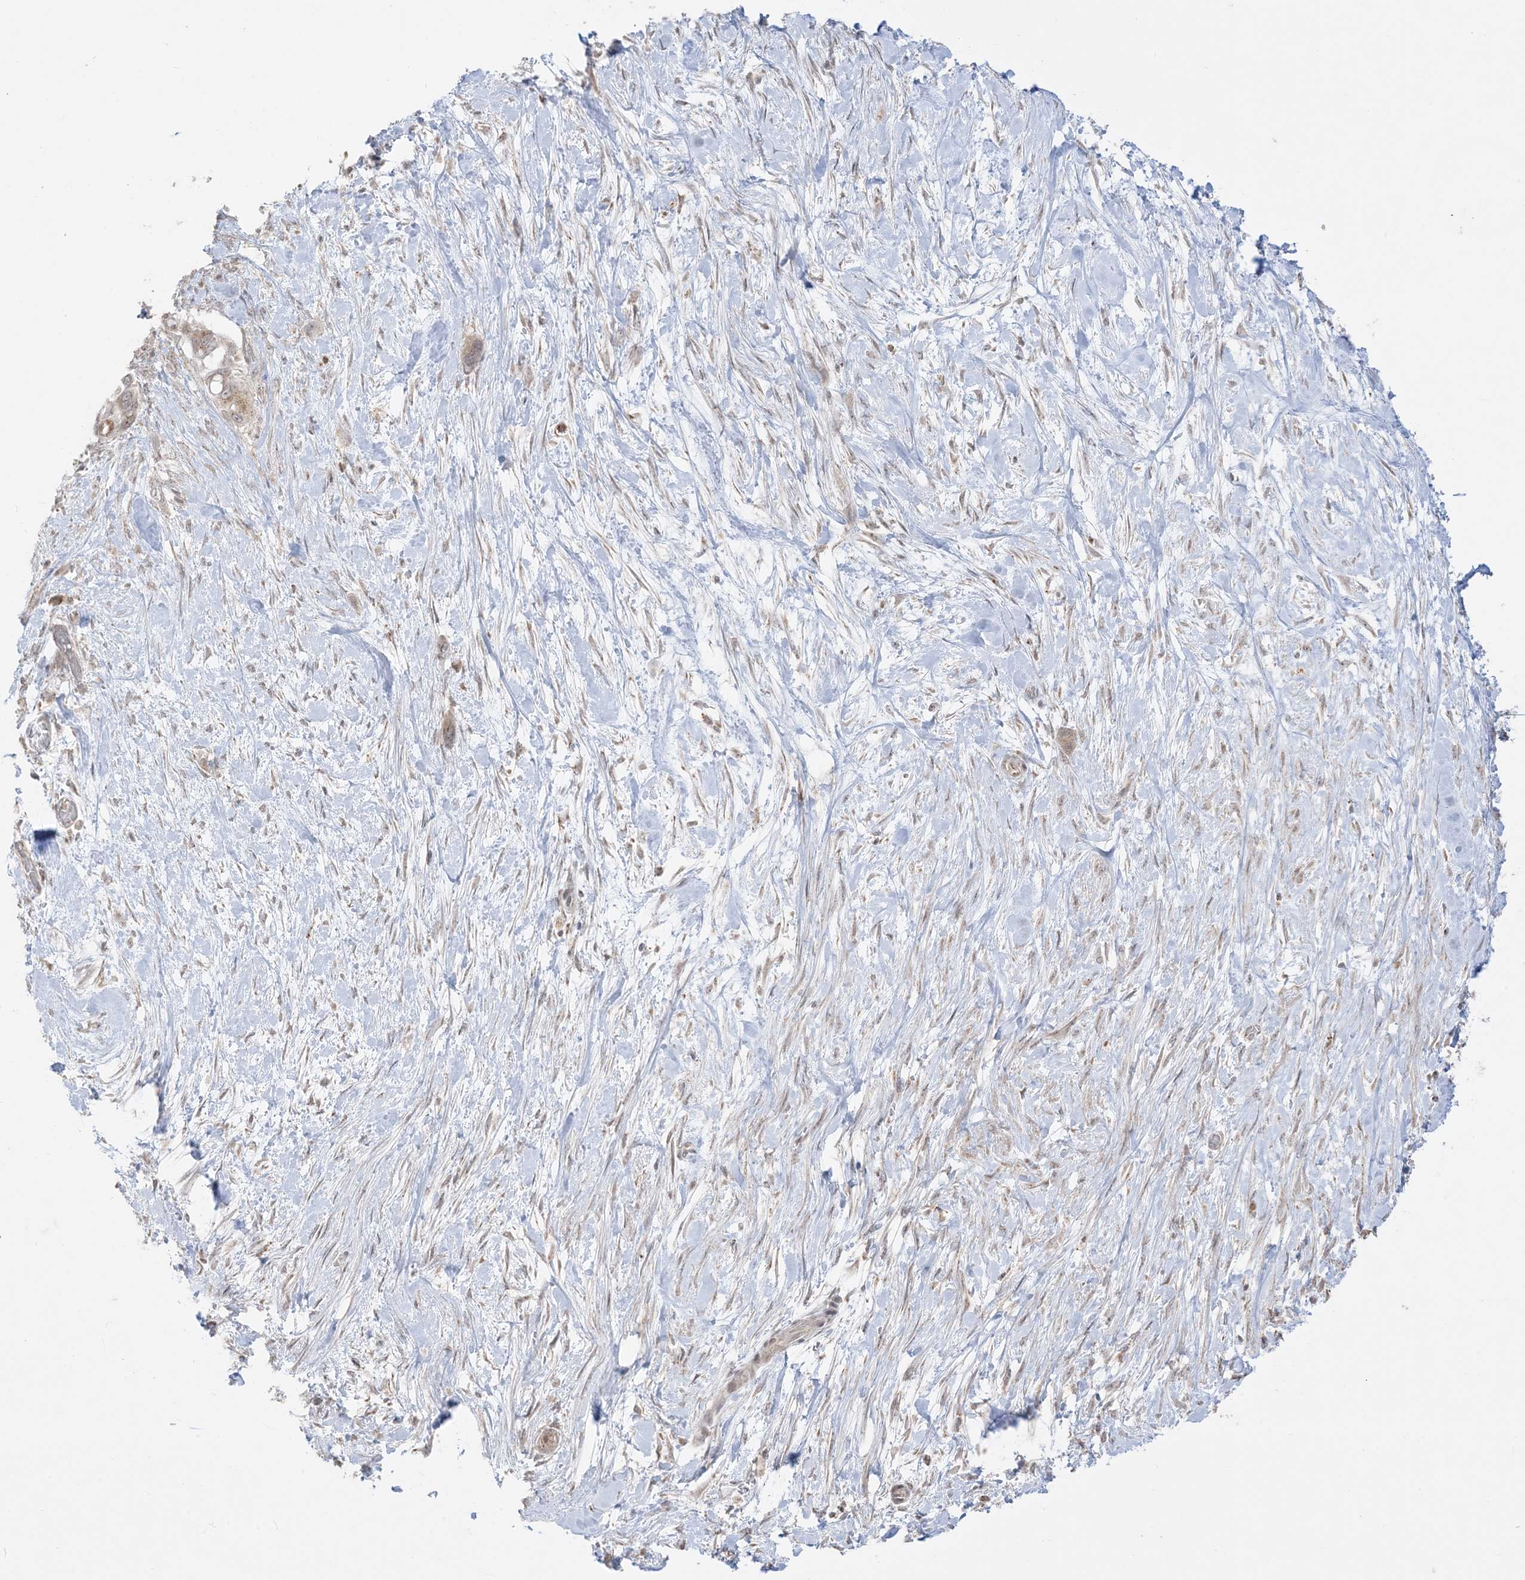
{"staining": {"intensity": "weak", "quantity": ">75%", "location": "cytoplasmic/membranous"}, "tissue": "pancreatic cancer", "cell_type": "Tumor cells", "image_type": "cancer", "snomed": [{"axis": "morphology", "description": "Adenocarcinoma, NOS"}, {"axis": "topography", "description": "Pancreas"}], "caption": "Approximately >75% of tumor cells in human adenocarcinoma (pancreatic) demonstrate weak cytoplasmic/membranous protein positivity as visualized by brown immunohistochemical staining.", "gene": "KANSL3", "patient": {"sex": "male", "age": 68}}